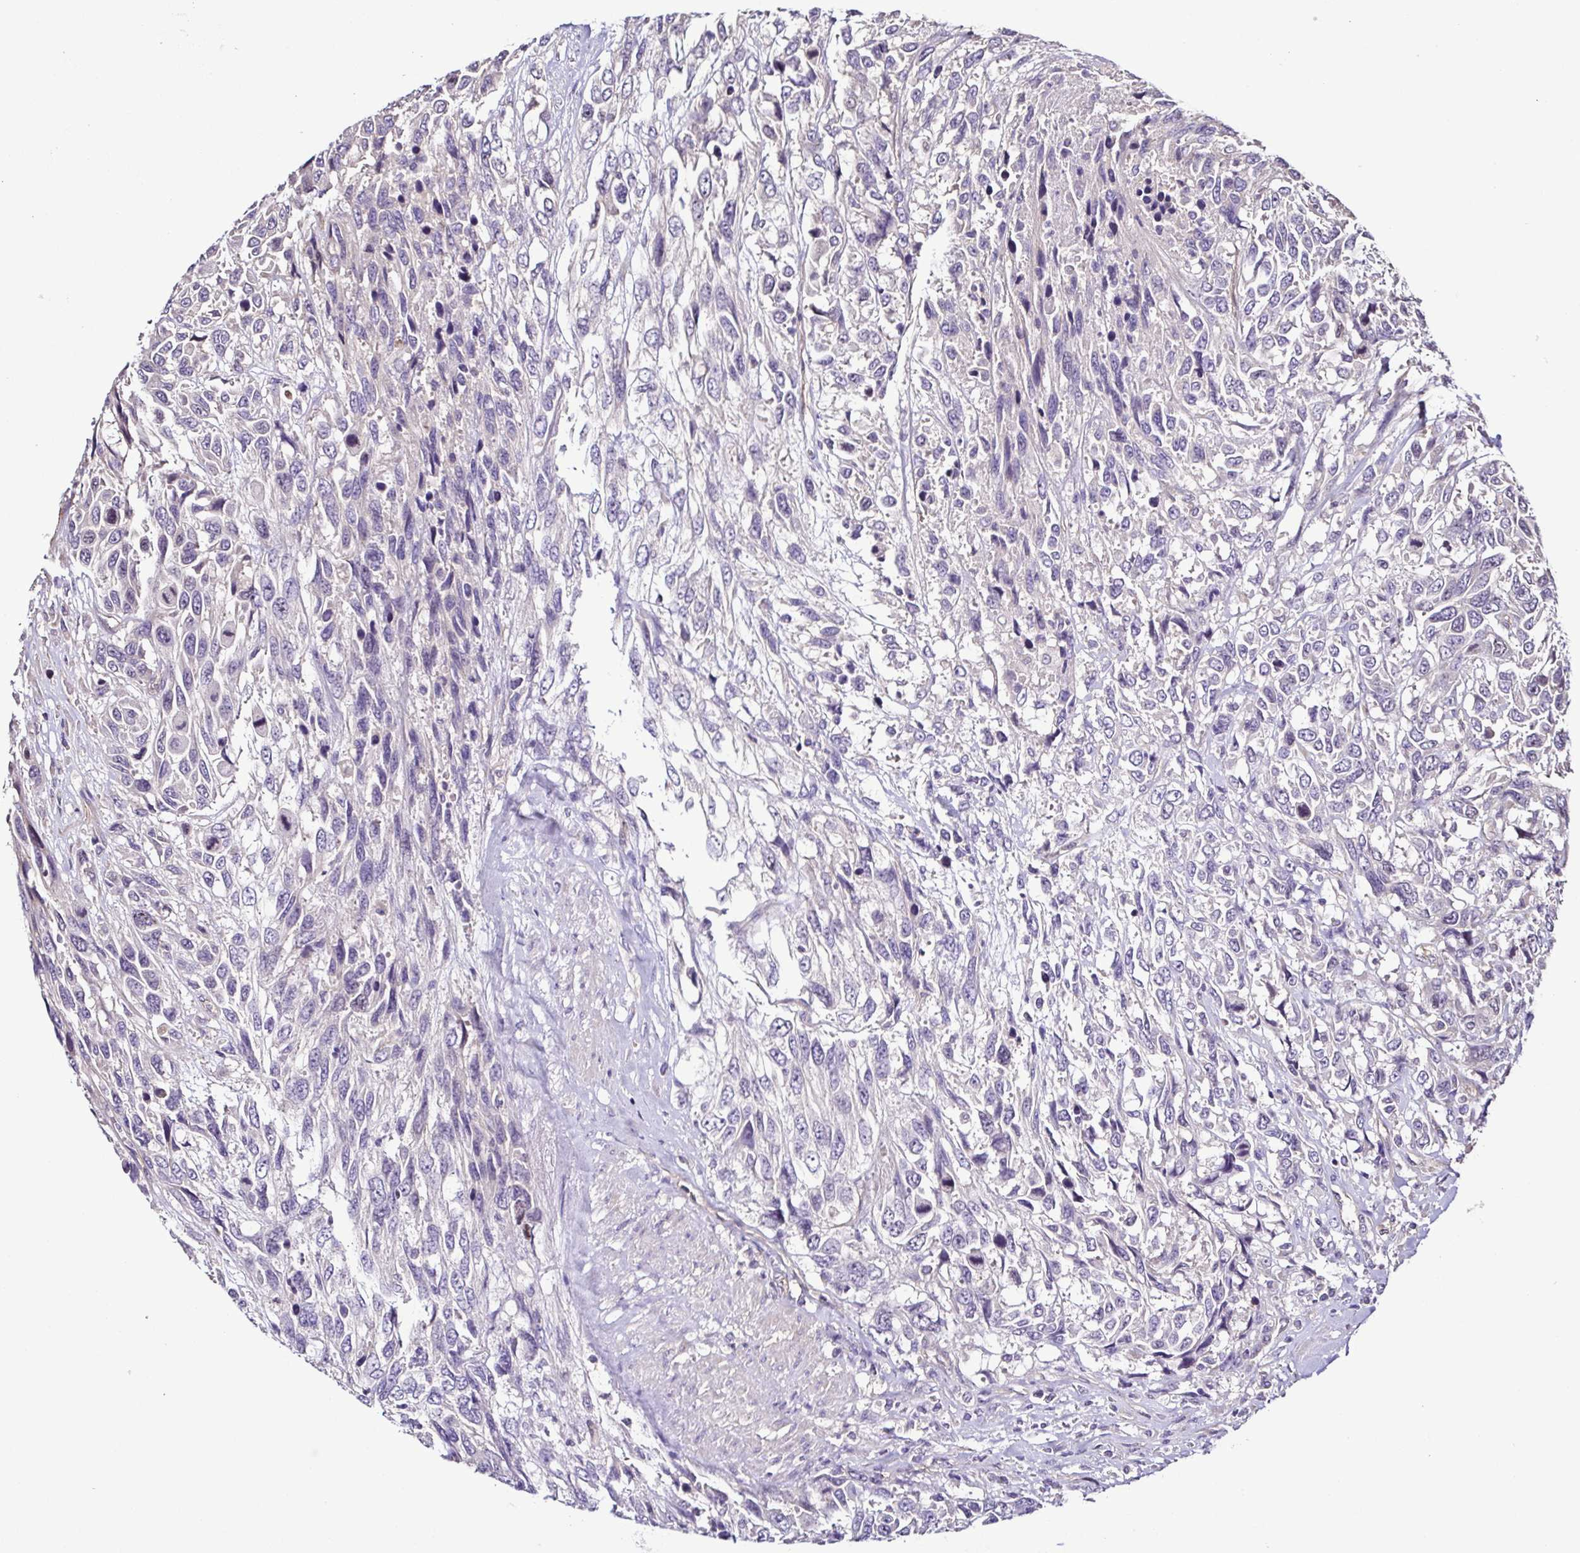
{"staining": {"intensity": "negative", "quantity": "none", "location": "none"}, "tissue": "urothelial cancer", "cell_type": "Tumor cells", "image_type": "cancer", "snomed": [{"axis": "morphology", "description": "Urothelial carcinoma, High grade"}, {"axis": "topography", "description": "Urinary bladder"}], "caption": "An immunohistochemistry (IHC) photomicrograph of urothelial cancer is shown. There is no staining in tumor cells of urothelial cancer. (Immunohistochemistry (ihc), brightfield microscopy, high magnification).", "gene": "LMOD2", "patient": {"sex": "female", "age": 70}}